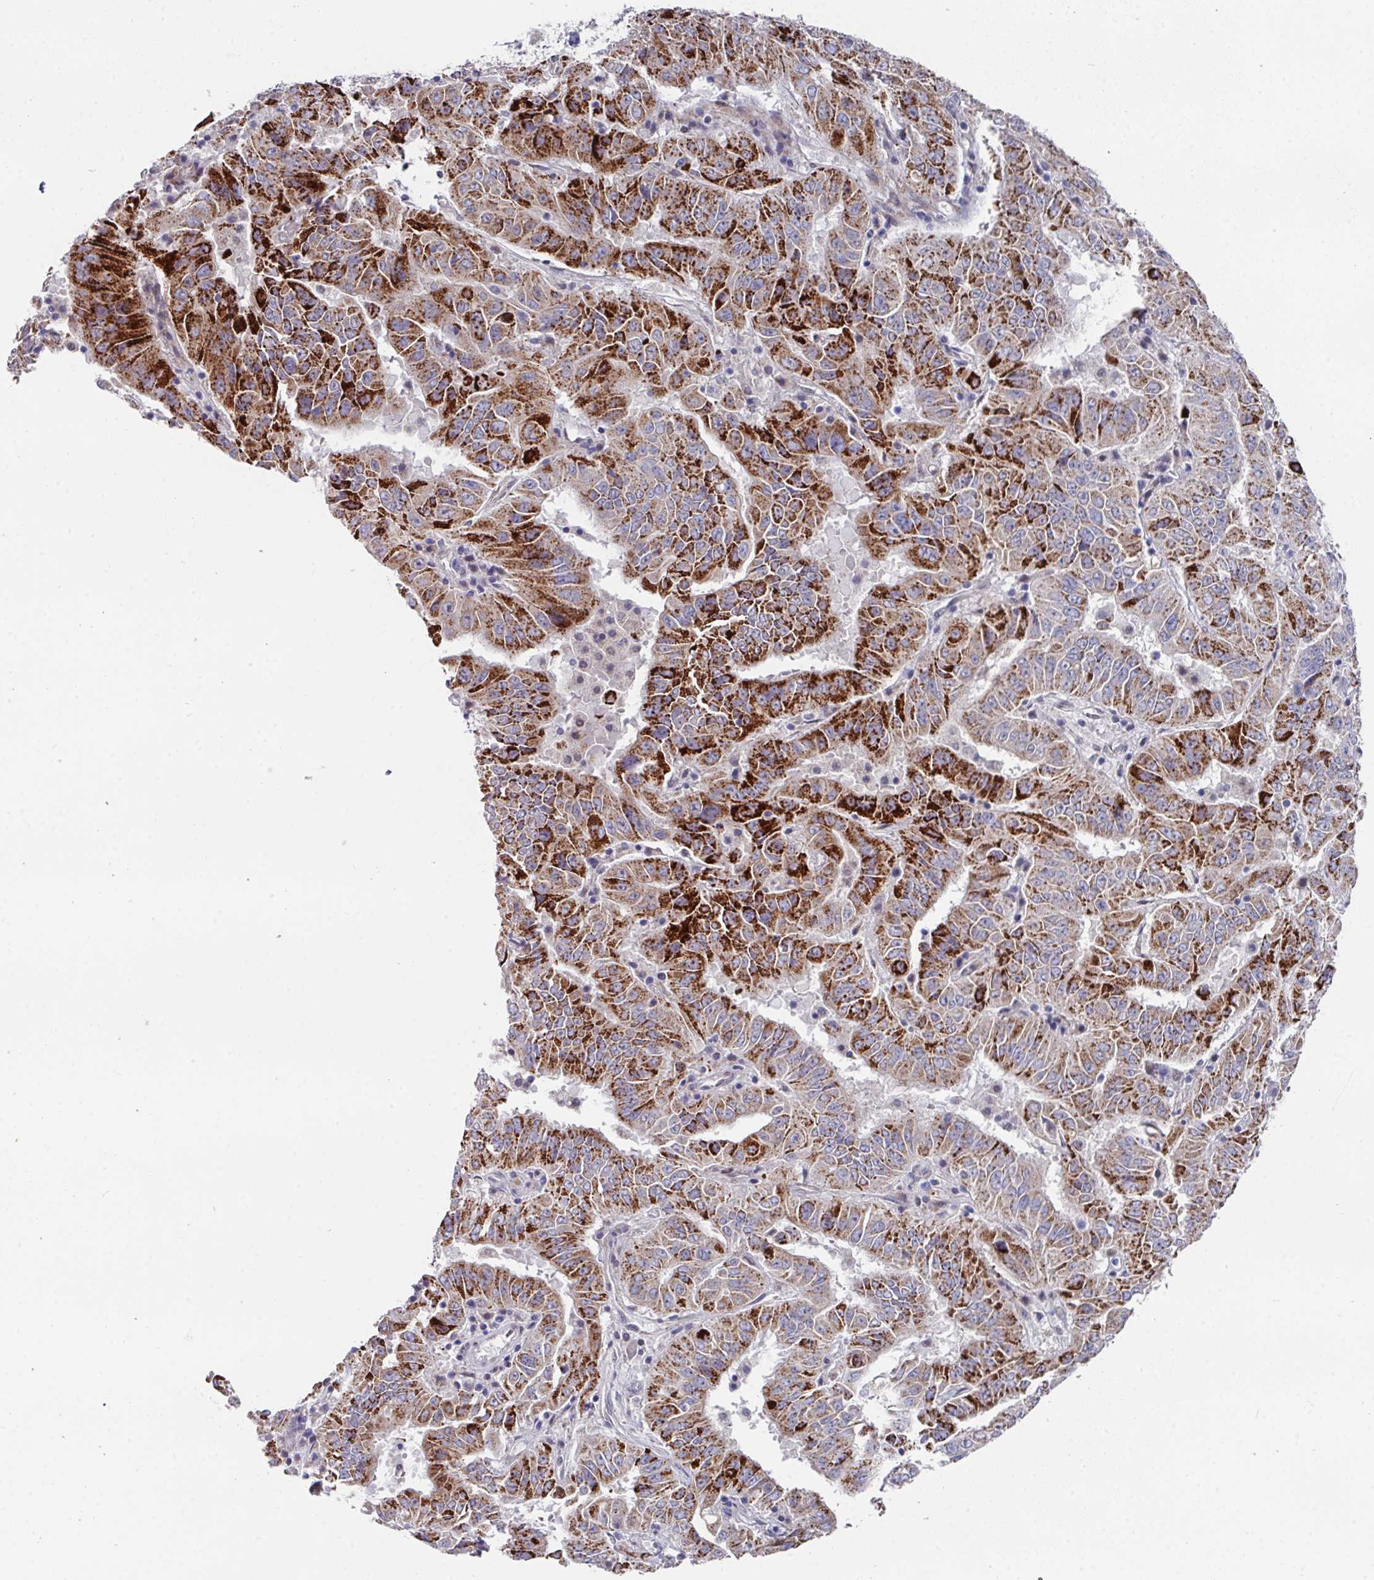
{"staining": {"intensity": "strong", "quantity": "25%-75%", "location": "cytoplasmic/membranous"}, "tissue": "pancreatic cancer", "cell_type": "Tumor cells", "image_type": "cancer", "snomed": [{"axis": "morphology", "description": "Adenocarcinoma, NOS"}, {"axis": "topography", "description": "Pancreas"}], "caption": "A high amount of strong cytoplasmic/membranous positivity is seen in approximately 25%-75% of tumor cells in pancreatic adenocarcinoma tissue.", "gene": "CBX7", "patient": {"sex": "male", "age": 63}}